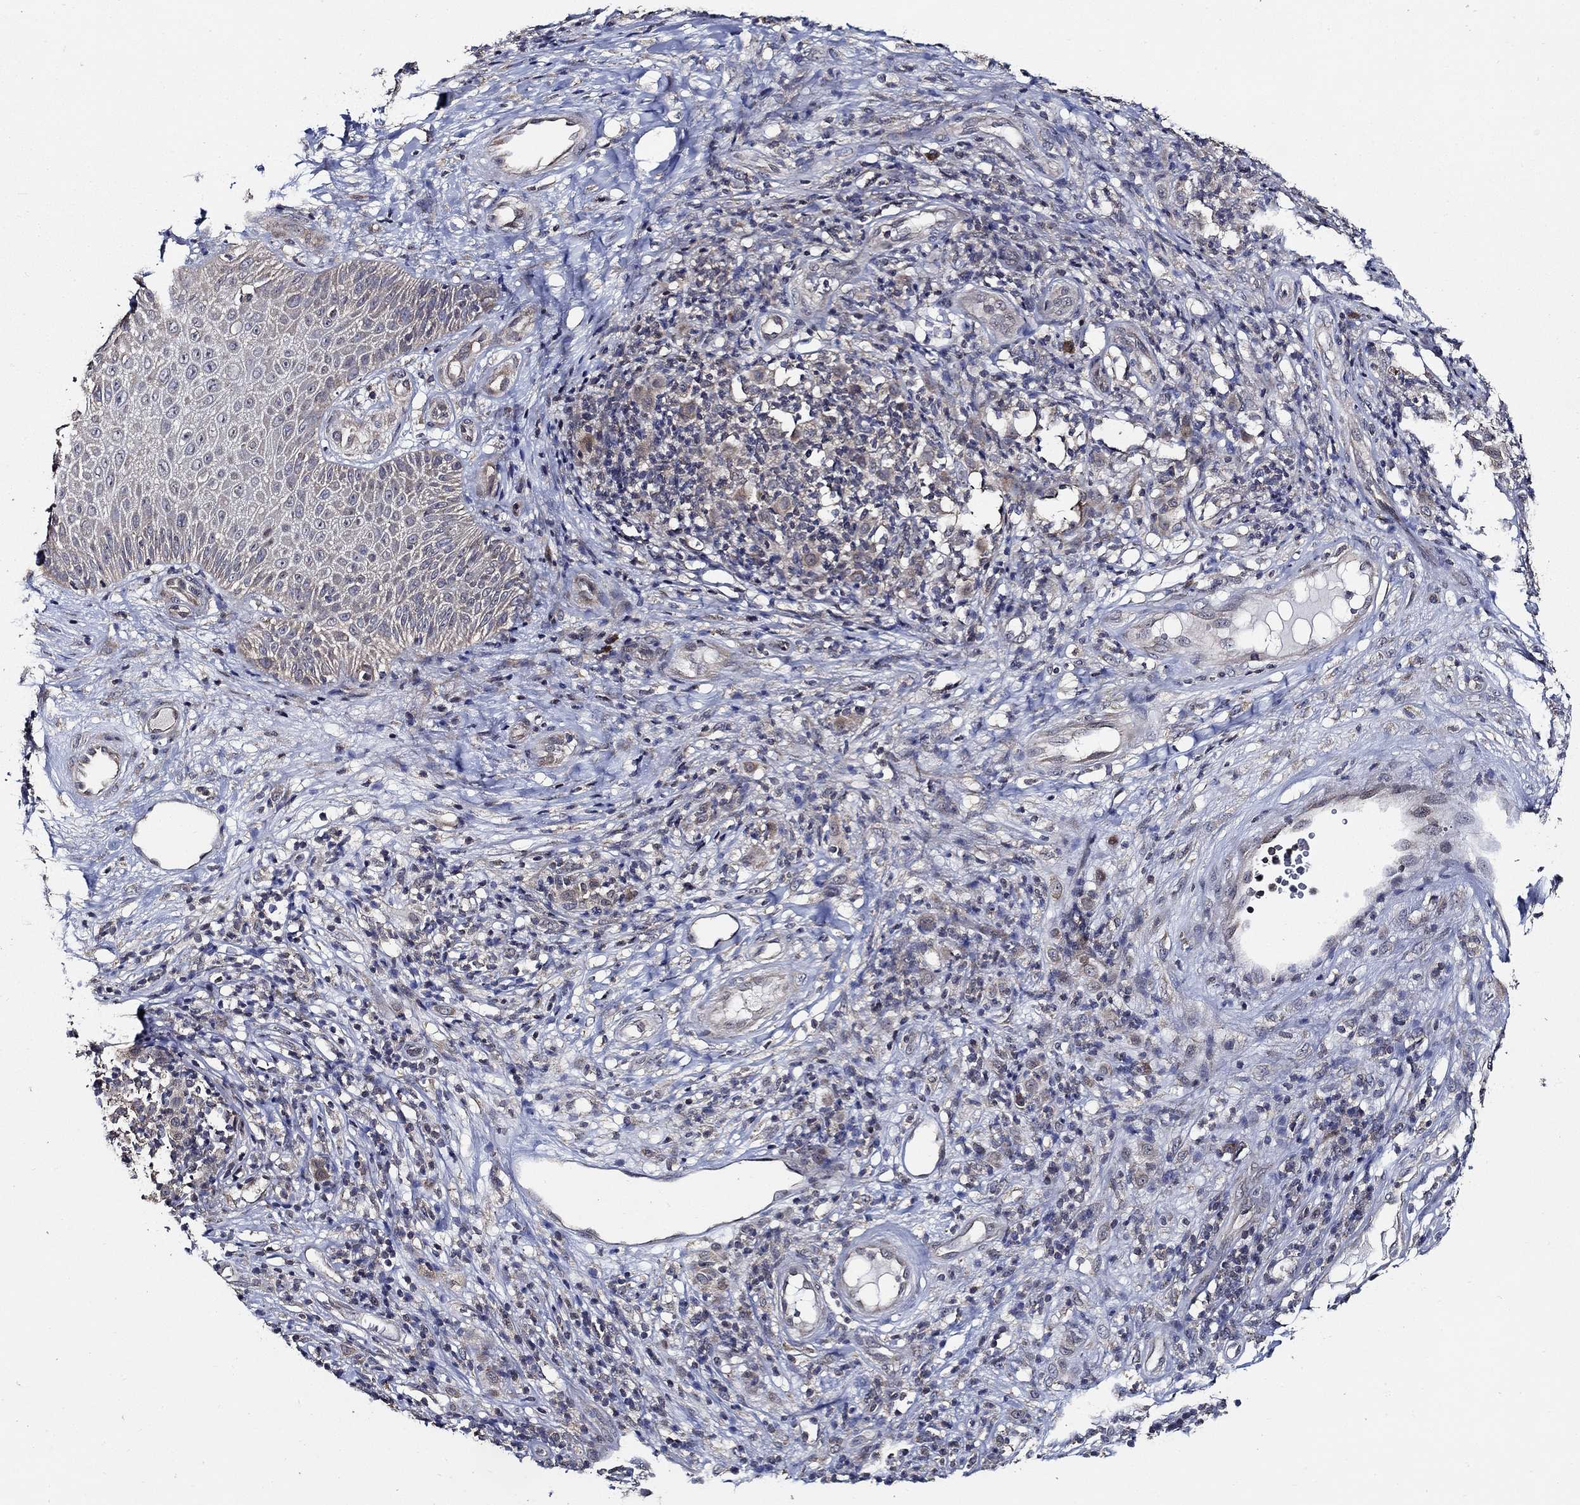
{"staining": {"intensity": "negative", "quantity": "none", "location": "none"}, "tissue": "melanoma", "cell_type": "Tumor cells", "image_type": "cancer", "snomed": [{"axis": "morphology", "description": "Malignant melanoma, NOS"}, {"axis": "topography", "description": "Skin"}], "caption": "High power microscopy image of an IHC image of melanoma, revealing no significant staining in tumor cells.", "gene": "WDR53", "patient": {"sex": "female", "age": 87}}